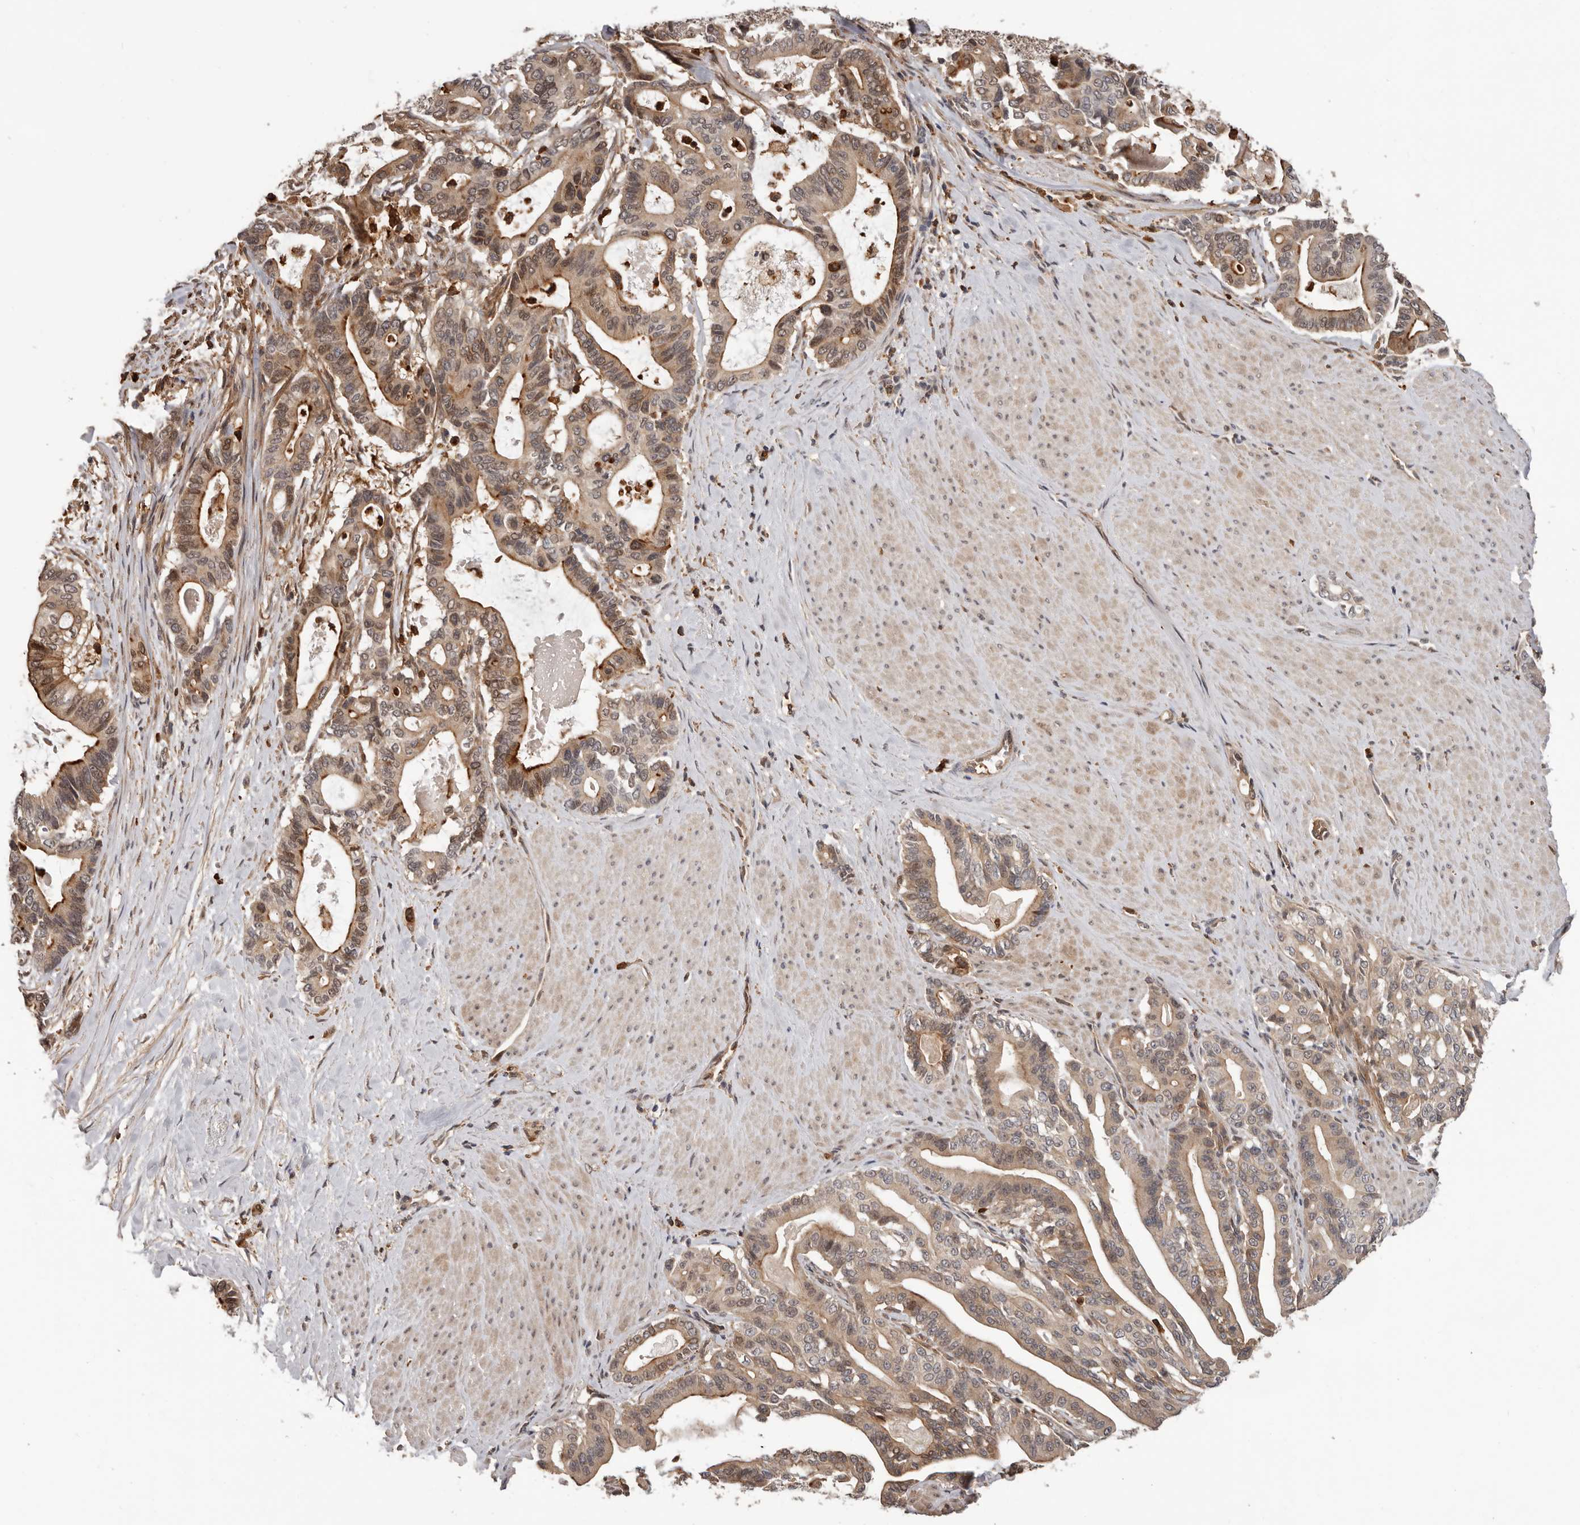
{"staining": {"intensity": "moderate", "quantity": ">75%", "location": "cytoplasmic/membranous"}, "tissue": "pancreatic cancer", "cell_type": "Tumor cells", "image_type": "cancer", "snomed": [{"axis": "morphology", "description": "Adenocarcinoma, NOS"}, {"axis": "topography", "description": "Pancreas"}], "caption": "Approximately >75% of tumor cells in pancreatic cancer reveal moderate cytoplasmic/membranous protein positivity as visualized by brown immunohistochemical staining.", "gene": "PRR12", "patient": {"sex": "male", "age": 63}}